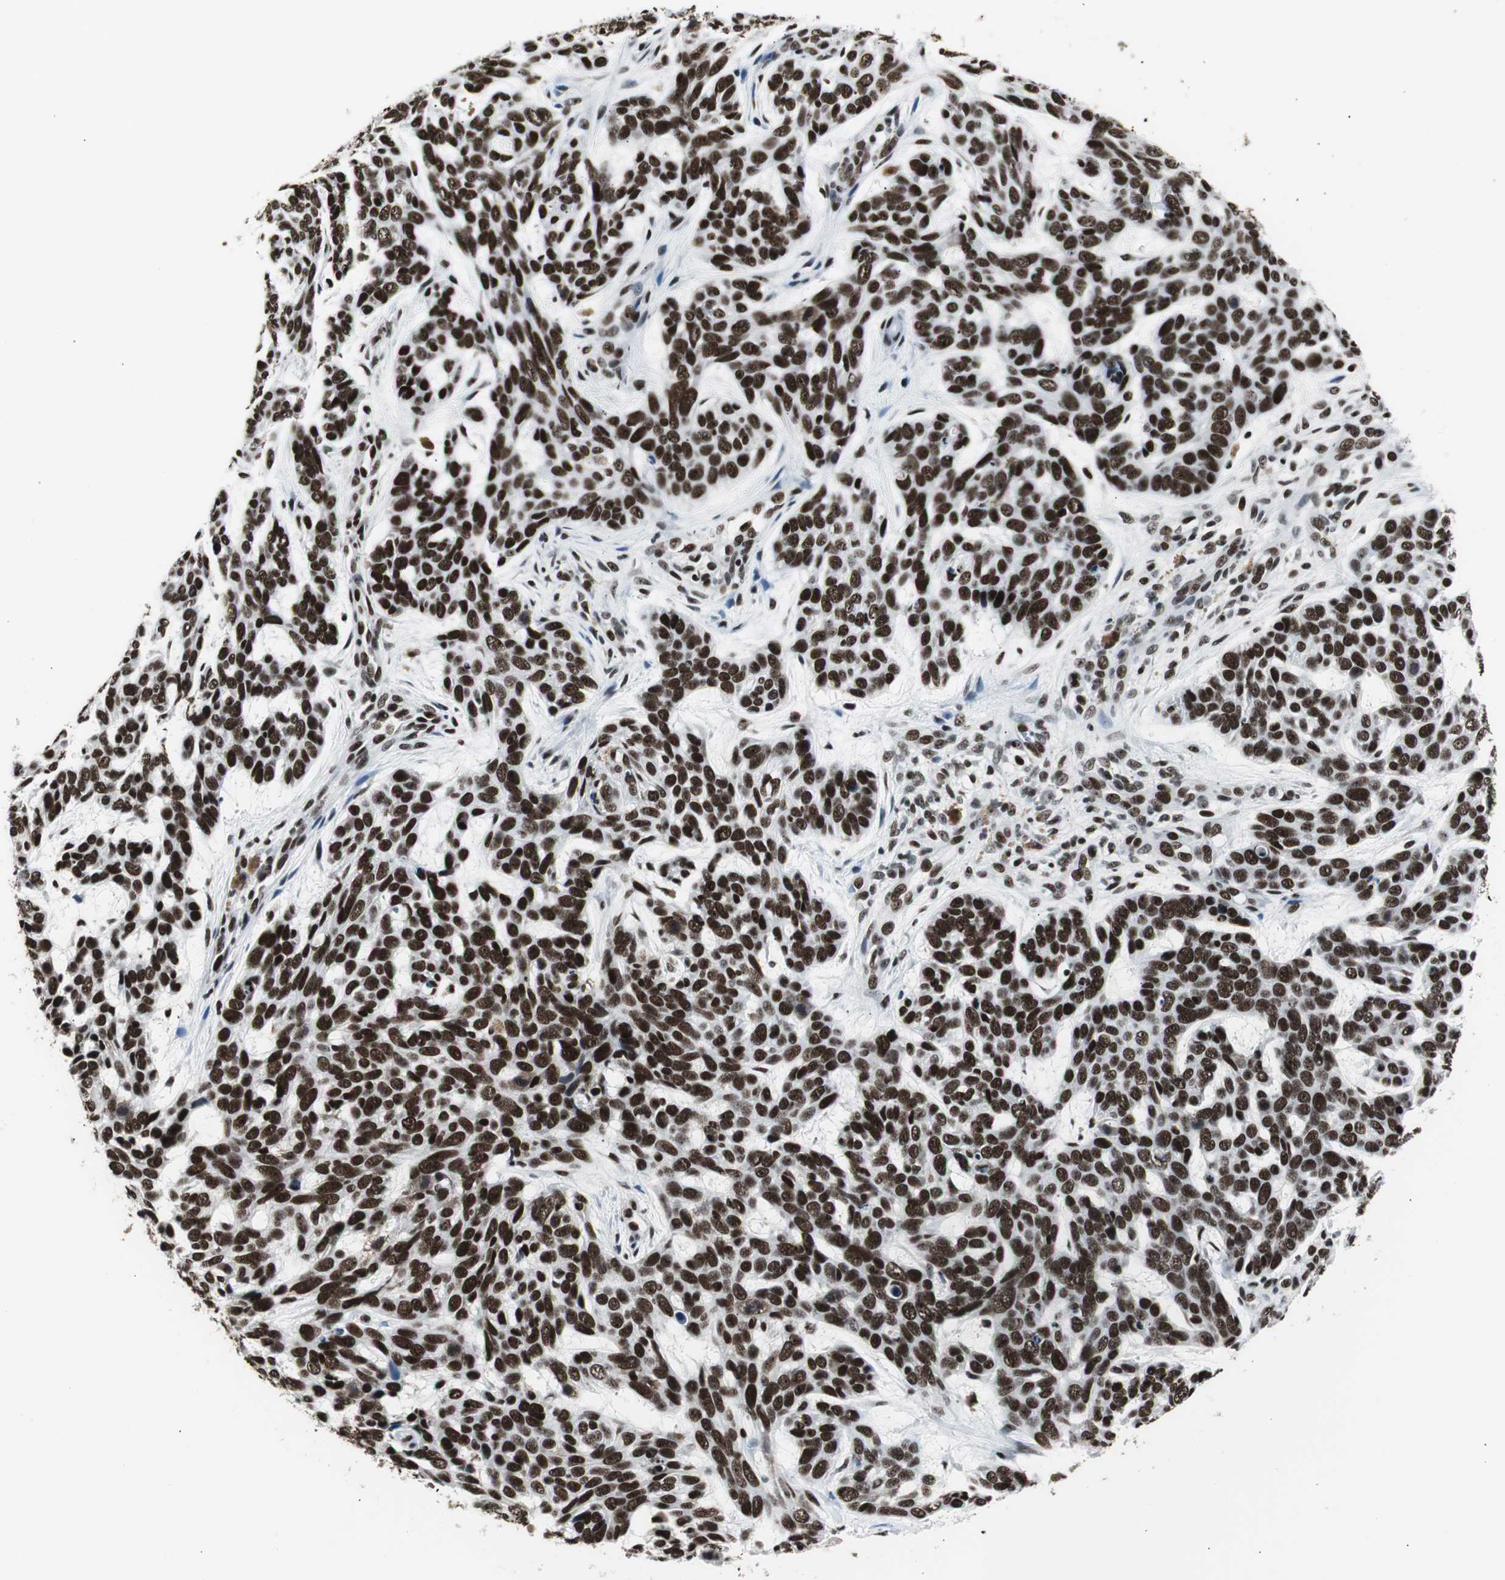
{"staining": {"intensity": "strong", "quantity": ">75%", "location": "nuclear"}, "tissue": "skin cancer", "cell_type": "Tumor cells", "image_type": "cancer", "snomed": [{"axis": "morphology", "description": "Basal cell carcinoma"}, {"axis": "topography", "description": "Skin"}], "caption": "There is high levels of strong nuclear expression in tumor cells of basal cell carcinoma (skin), as demonstrated by immunohistochemical staining (brown color).", "gene": "XRCC1", "patient": {"sex": "male", "age": 87}}